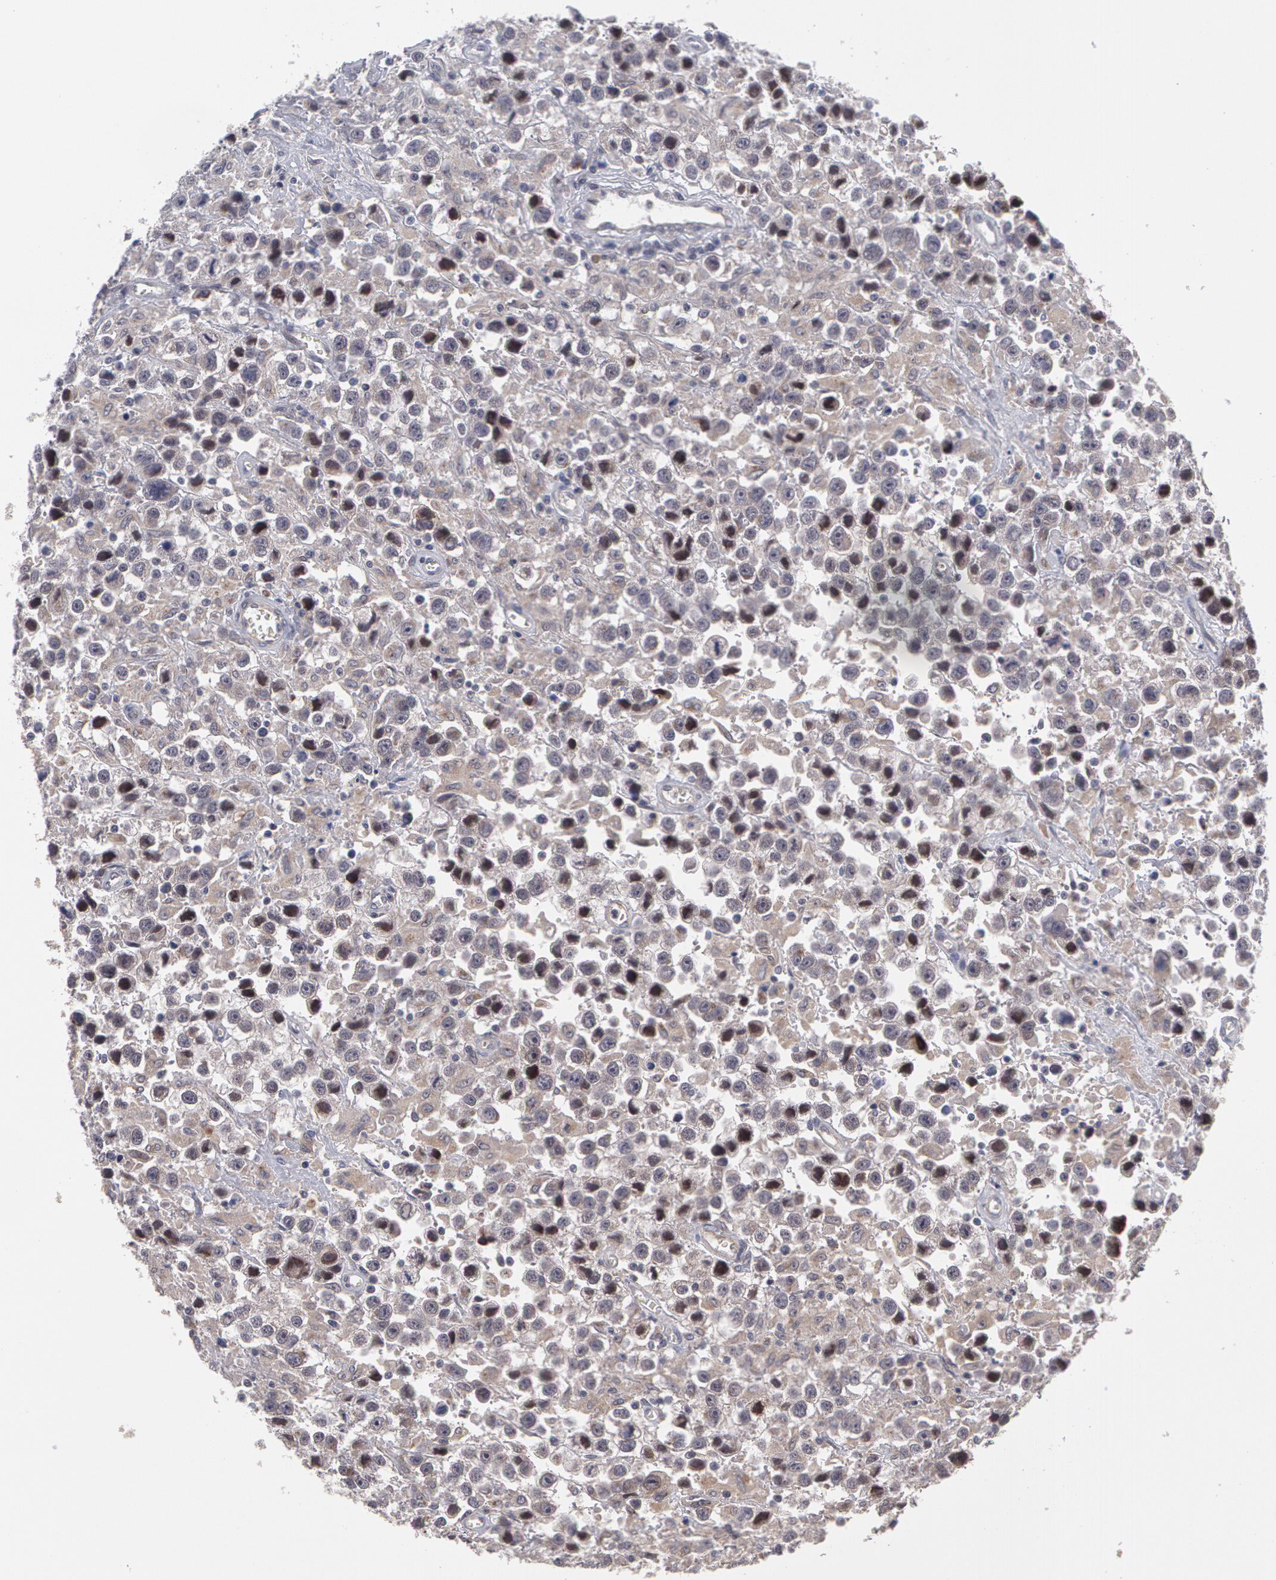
{"staining": {"intensity": "moderate", "quantity": "<25%", "location": "nuclear"}, "tissue": "testis cancer", "cell_type": "Tumor cells", "image_type": "cancer", "snomed": [{"axis": "morphology", "description": "Seminoma, NOS"}, {"axis": "topography", "description": "Testis"}], "caption": "An IHC histopathology image of neoplastic tissue is shown. Protein staining in brown highlights moderate nuclear positivity in testis cancer (seminoma) within tumor cells. The staining was performed using DAB (3,3'-diaminobenzidine) to visualize the protein expression in brown, while the nuclei were stained in blue with hematoxylin (Magnification: 20x).", "gene": "STX5", "patient": {"sex": "male", "age": 43}}